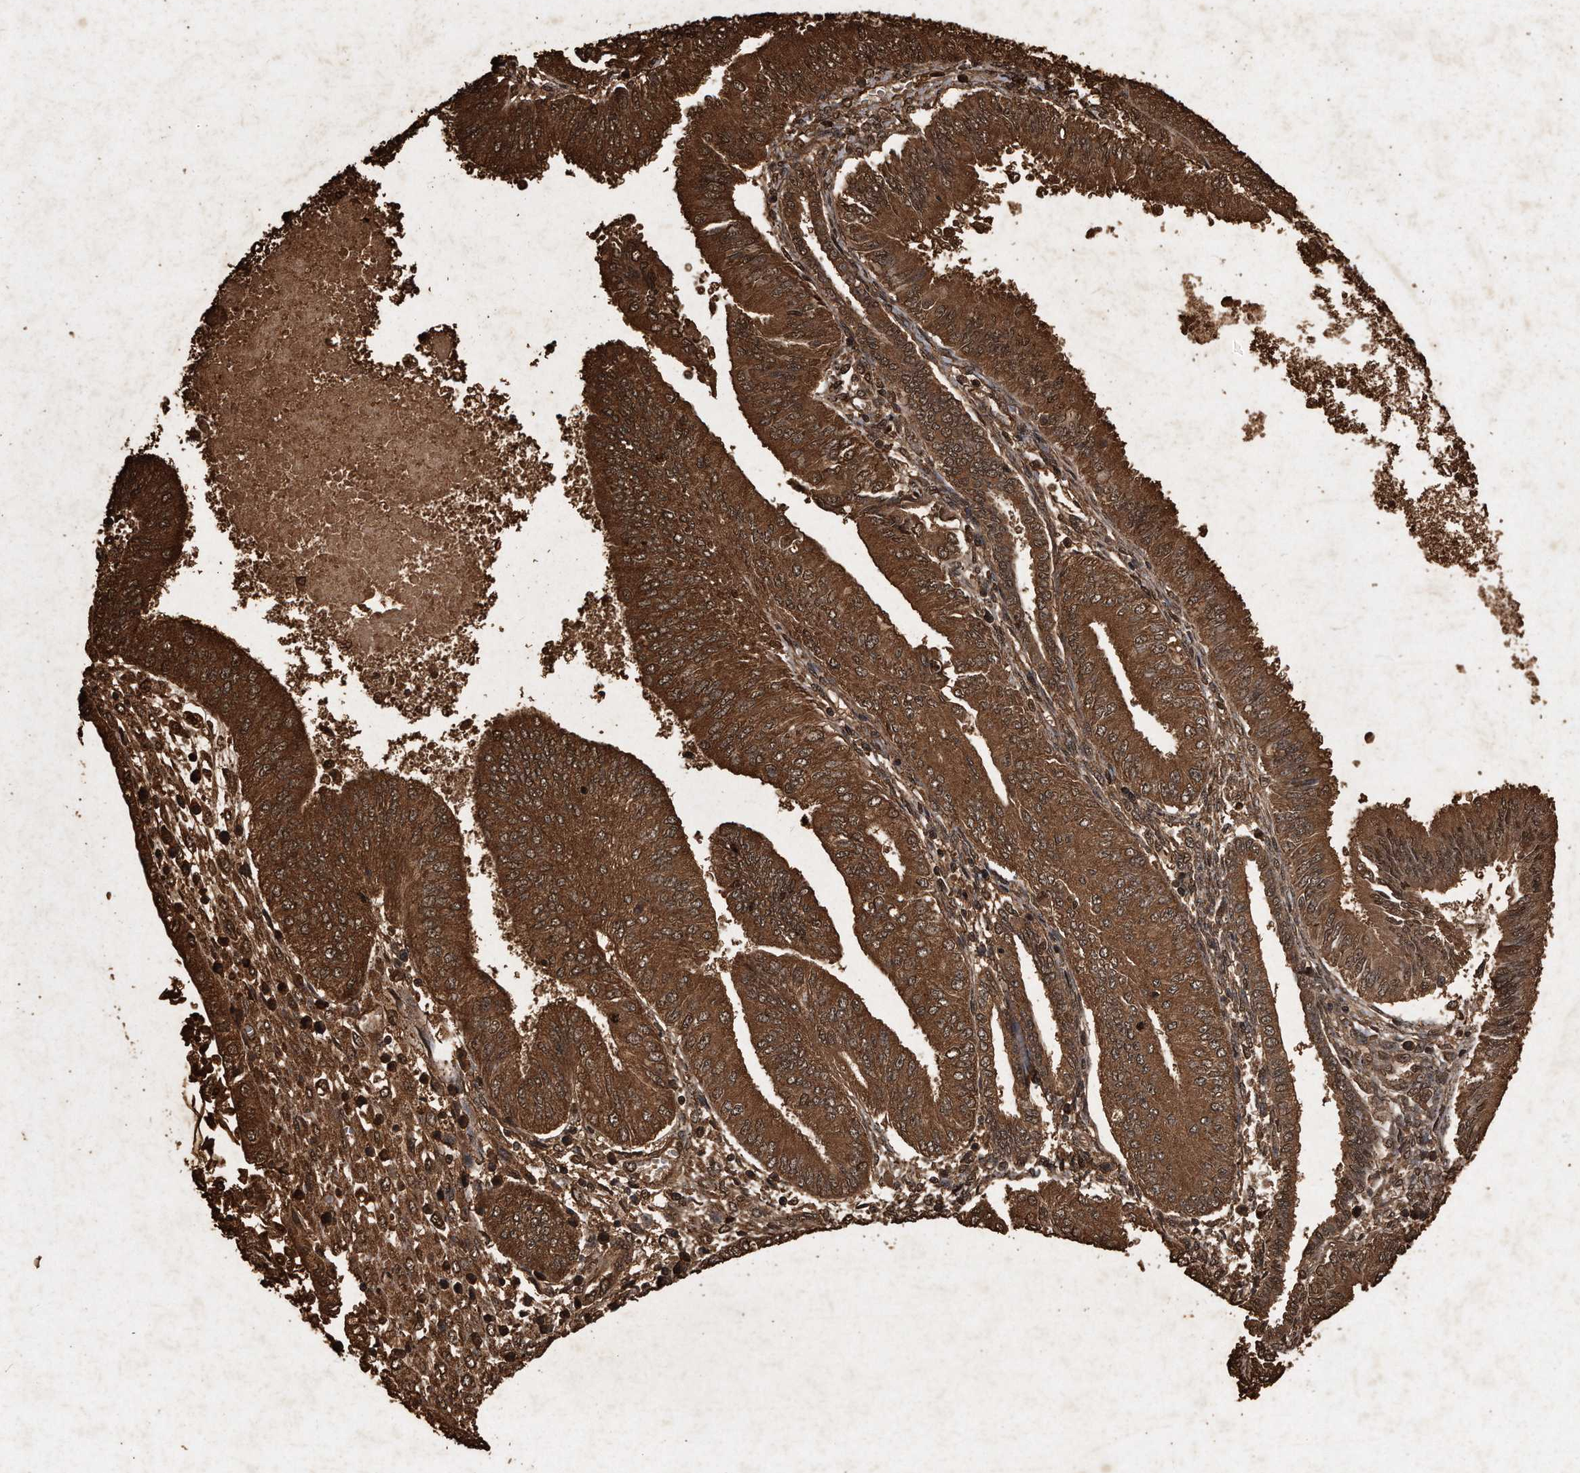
{"staining": {"intensity": "strong", "quantity": ">75%", "location": "cytoplasmic/membranous,nuclear"}, "tissue": "endometrial cancer", "cell_type": "Tumor cells", "image_type": "cancer", "snomed": [{"axis": "morphology", "description": "Adenocarcinoma, NOS"}, {"axis": "topography", "description": "Endometrium"}], "caption": "Adenocarcinoma (endometrial) stained for a protein demonstrates strong cytoplasmic/membranous and nuclear positivity in tumor cells.", "gene": "CFLAR", "patient": {"sex": "female", "age": 53}}